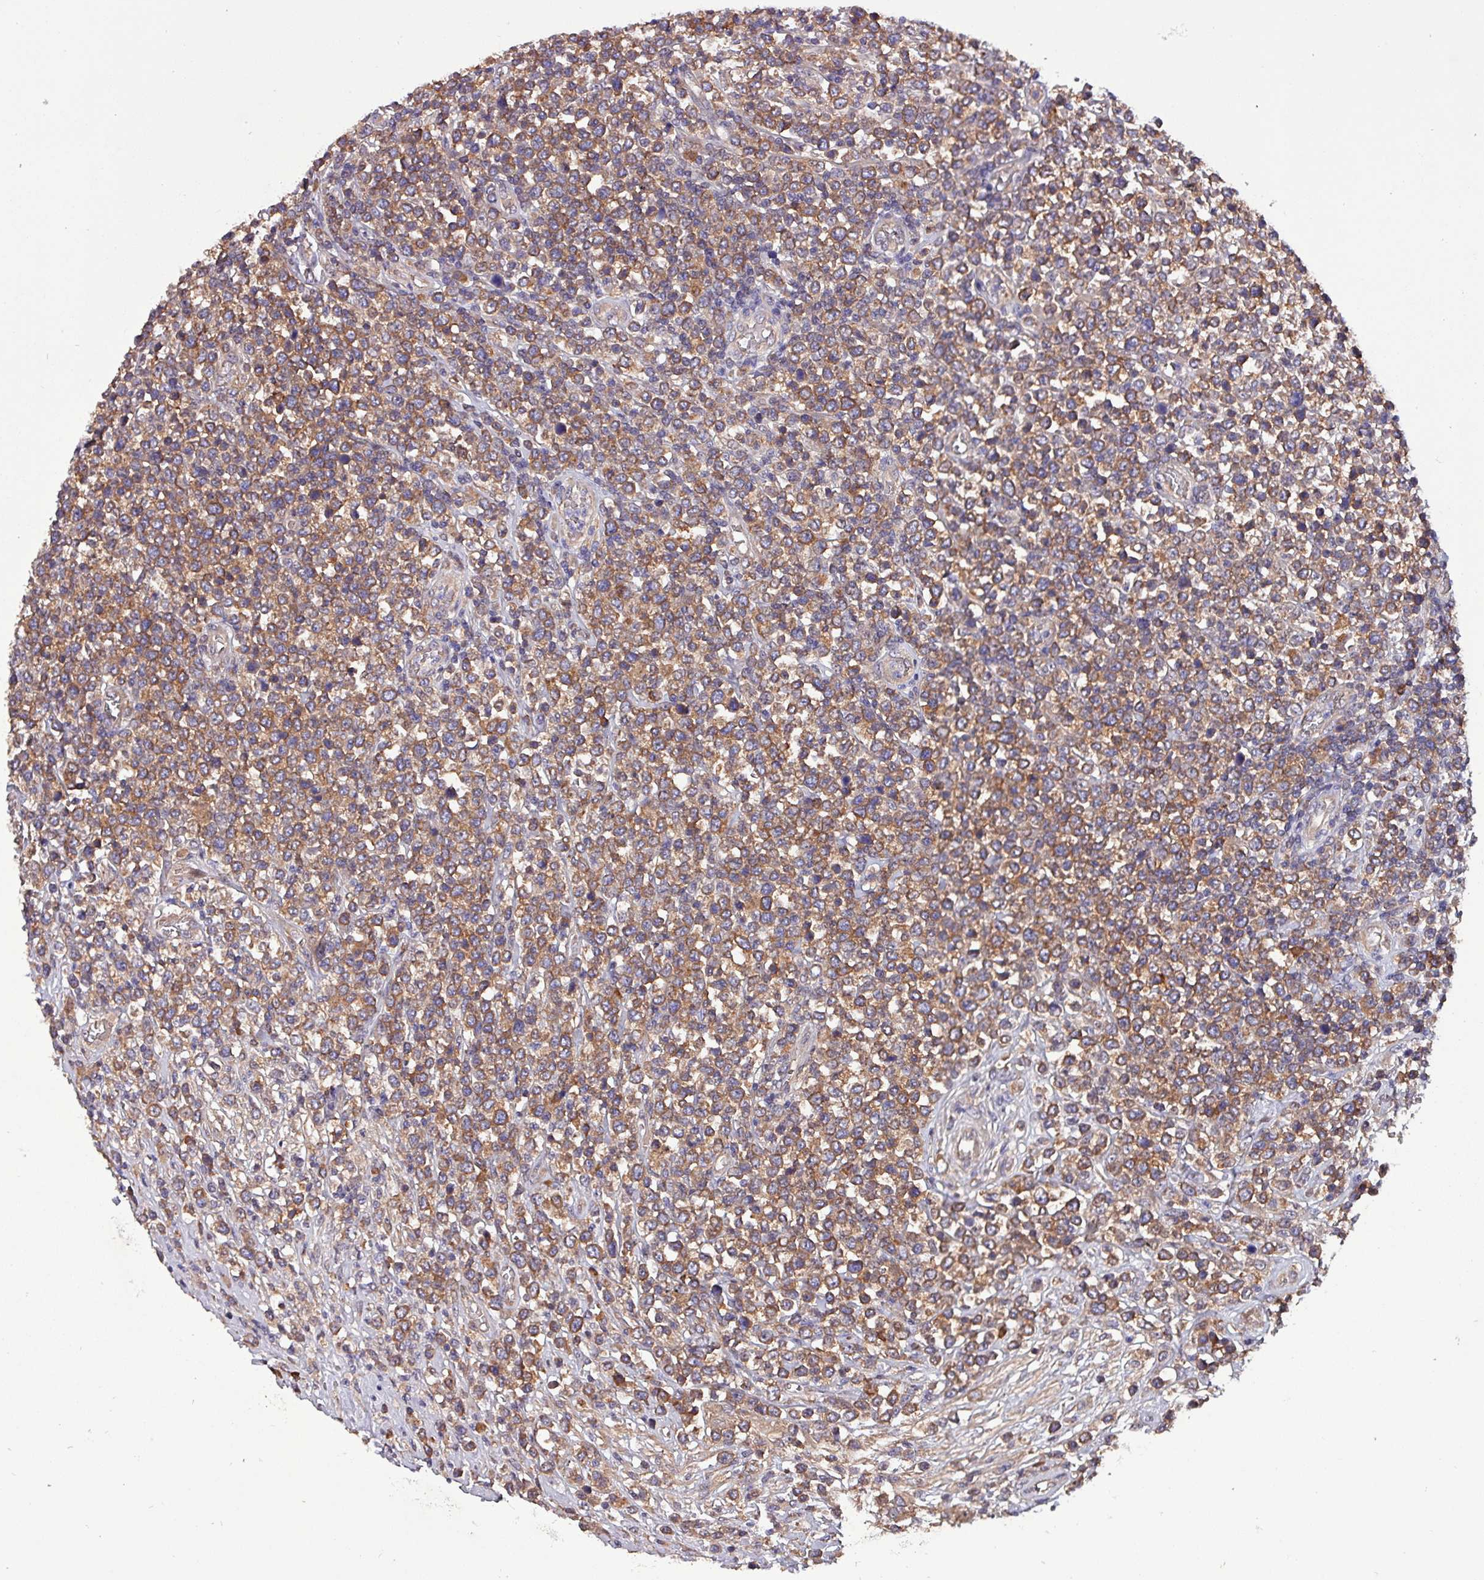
{"staining": {"intensity": "moderate", "quantity": ">75%", "location": "cytoplasmic/membranous"}, "tissue": "lymphoma", "cell_type": "Tumor cells", "image_type": "cancer", "snomed": [{"axis": "morphology", "description": "Malignant lymphoma, non-Hodgkin's type, High grade"}, {"axis": "topography", "description": "Soft tissue"}], "caption": "Lymphoma stained with DAB (3,3'-diaminobenzidine) IHC reveals medium levels of moderate cytoplasmic/membranous staining in approximately >75% of tumor cells.", "gene": "PAFAH1B2", "patient": {"sex": "female", "age": 56}}